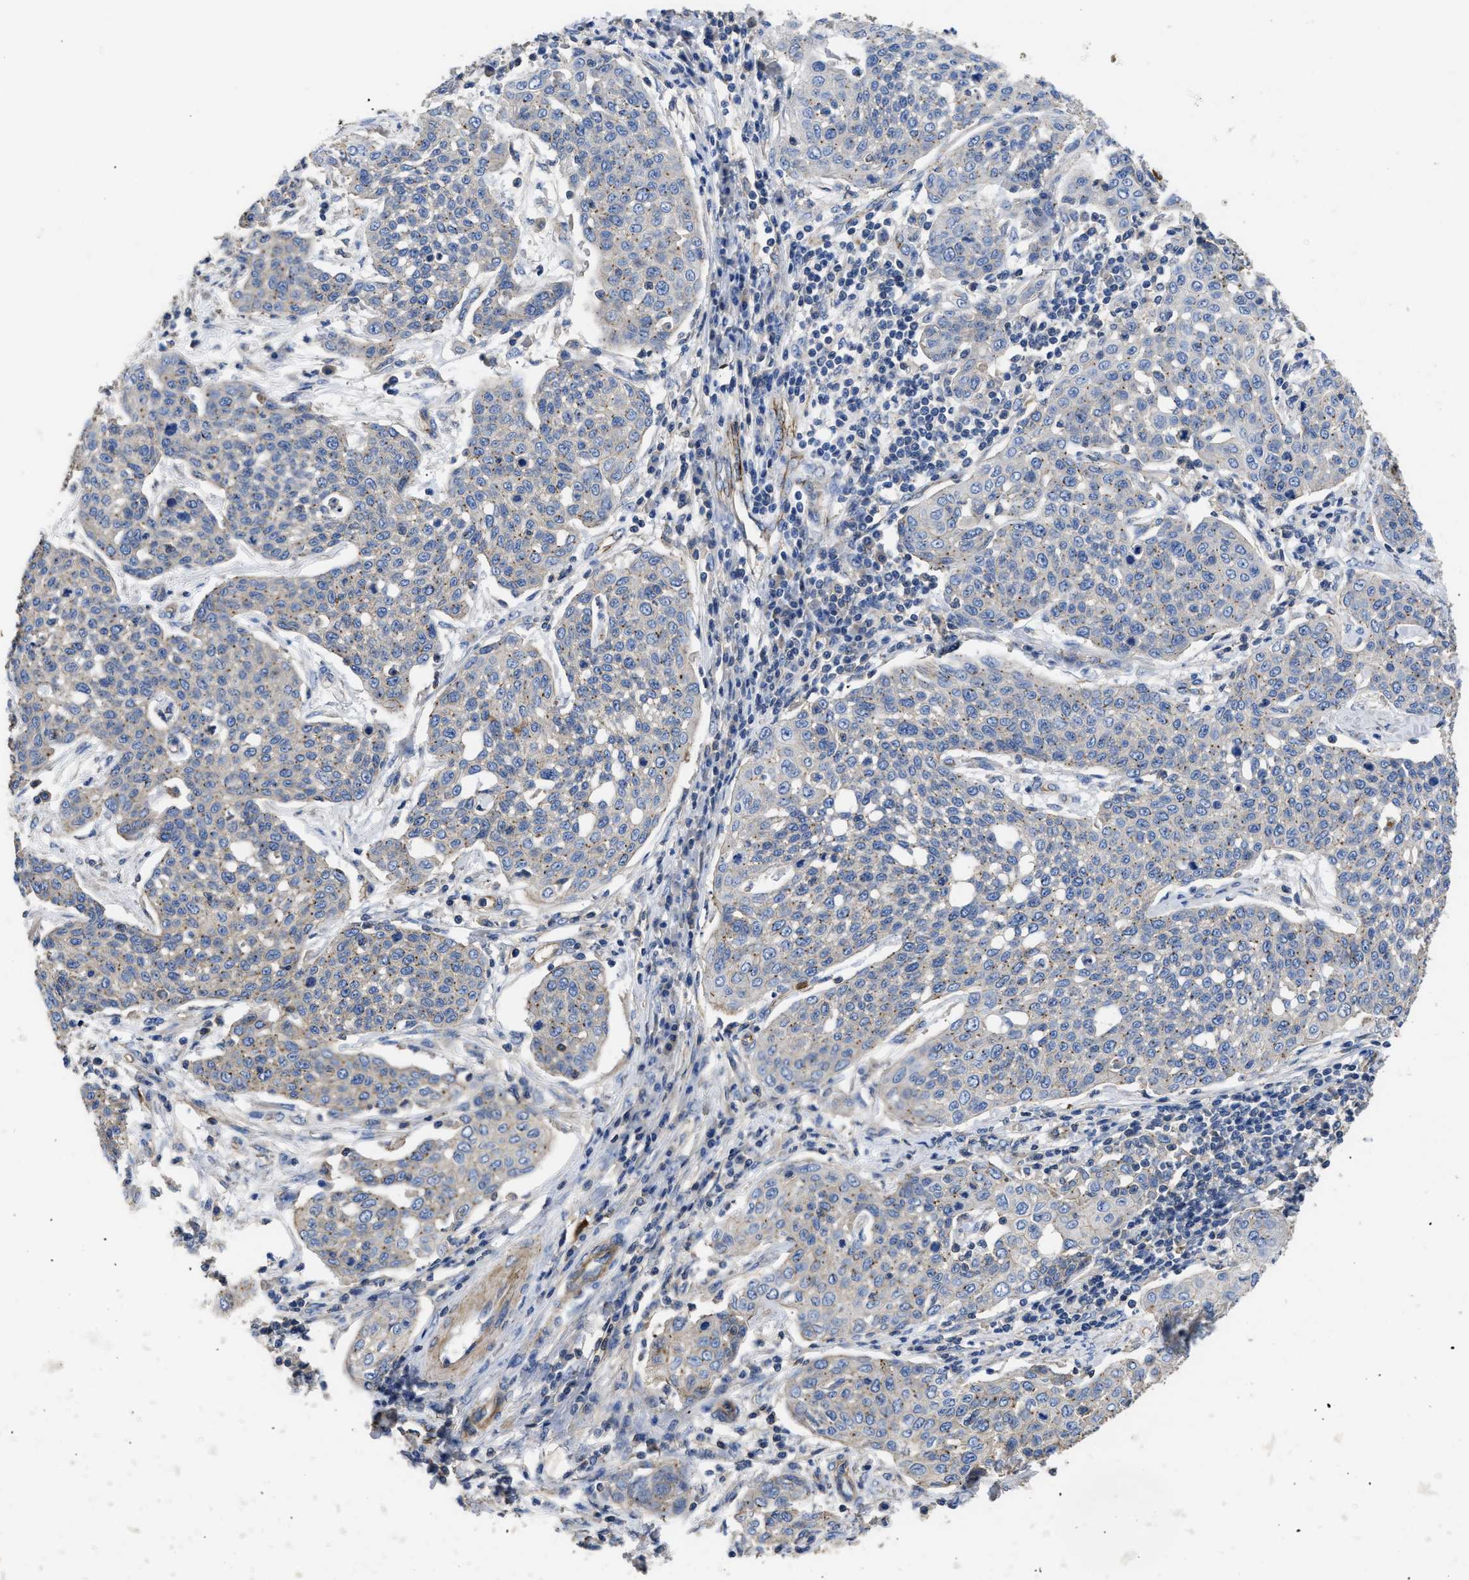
{"staining": {"intensity": "negative", "quantity": "none", "location": "none"}, "tissue": "cervical cancer", "cell_type": "Tumor cells", "image_type": "cancer", "snomed": [{"axis": "morphology", "description": "Squamous cell carcinoma, NOS"}, {"axis": "topography", "description": "Cervix"}], "caption": "DAB (3,3'-diaminobenzidine) immunohistochemical staining of cervical cancer shows no significant expression in tumor cells.", "gene": "USP4", "patient": {"sex": "female", "age": 34}}